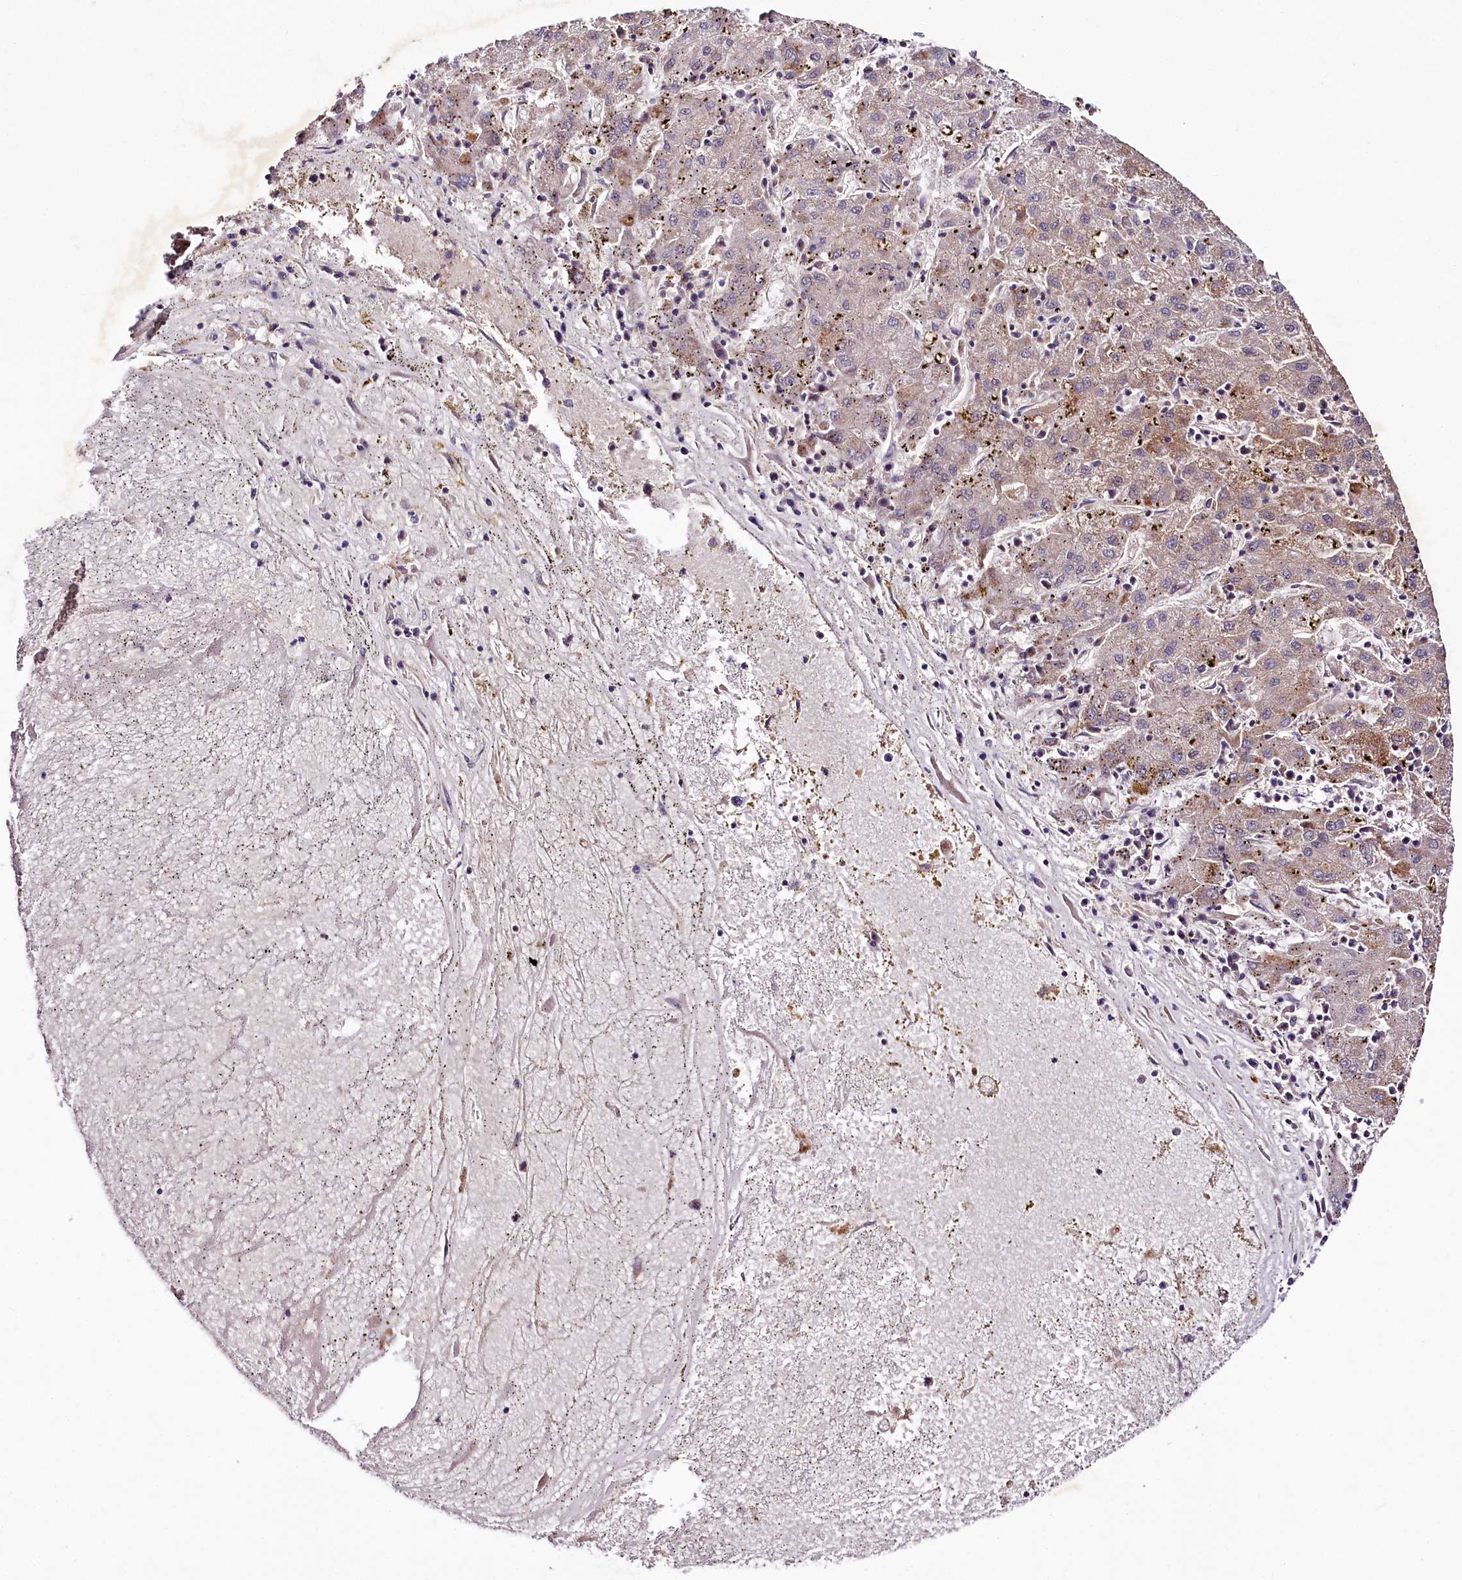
{"staining": {"intensity": "weak", "quantity": "25%-75%", "location": "cytoplasmic/membranous"}, "tissue": "liver cancer", "cell_type": "Tumor cells", "image_type": "cancer", "snomed": [{"axis": "morphology", "description": "Carcinoma, Hepatocellular, NOS"}, {"axis": "topography", "description": "Liver"}], "caption": "Human liver hepatocellular carcinoma stained with a protein marker exhibits weak staining in tumor cells.", "gene": "ZNF45", "patient": {"sex": "male", "age": 72}}